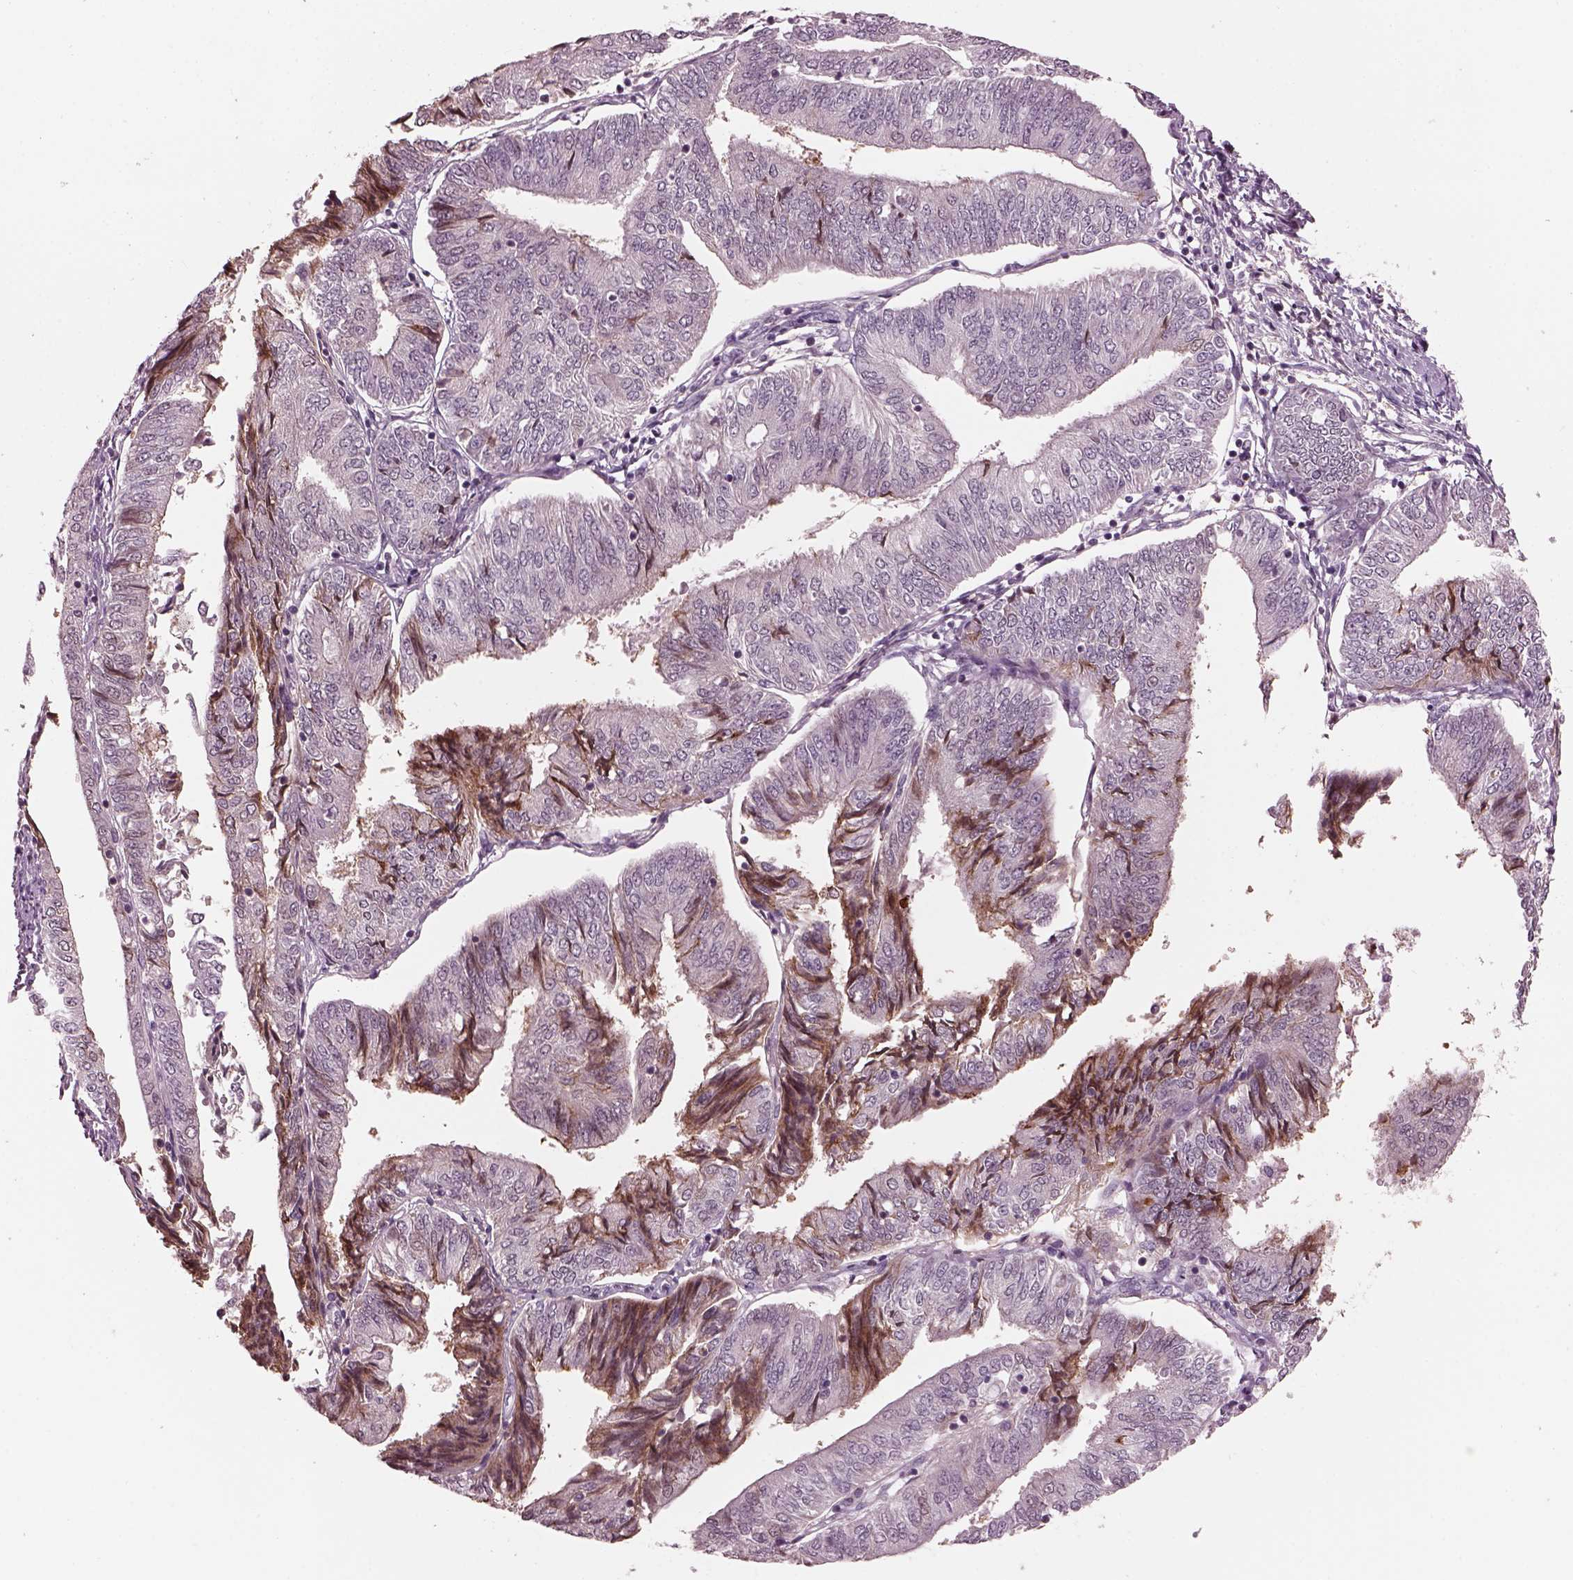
{"staining": {"intensity": "negative", "quantity": "none", "location": "none"}, "tissue": "endometrial cancer", "cell_type": "Tumor cells", "image_type": "cancer", "snomed": [{"axis": "morphology", "description": "Adenocarcinoma, NOS"}, {"axis": "topography", "description": "Endometrium"}], "caption": "Immunohistochemistry (IHC) photomicrograph of human endometrial cancer stained for a protein (brown), which demonstrates no expression in tumor cells. The staining was performed using DAB (3,3'-diaminobenzidine) to visualize the protein expression in brown, while the nuclei were stained in blue with hematoxylin (Magnification: 20x).", "gene": "SRI", "patient": {"sex": "female", "age": 58}}